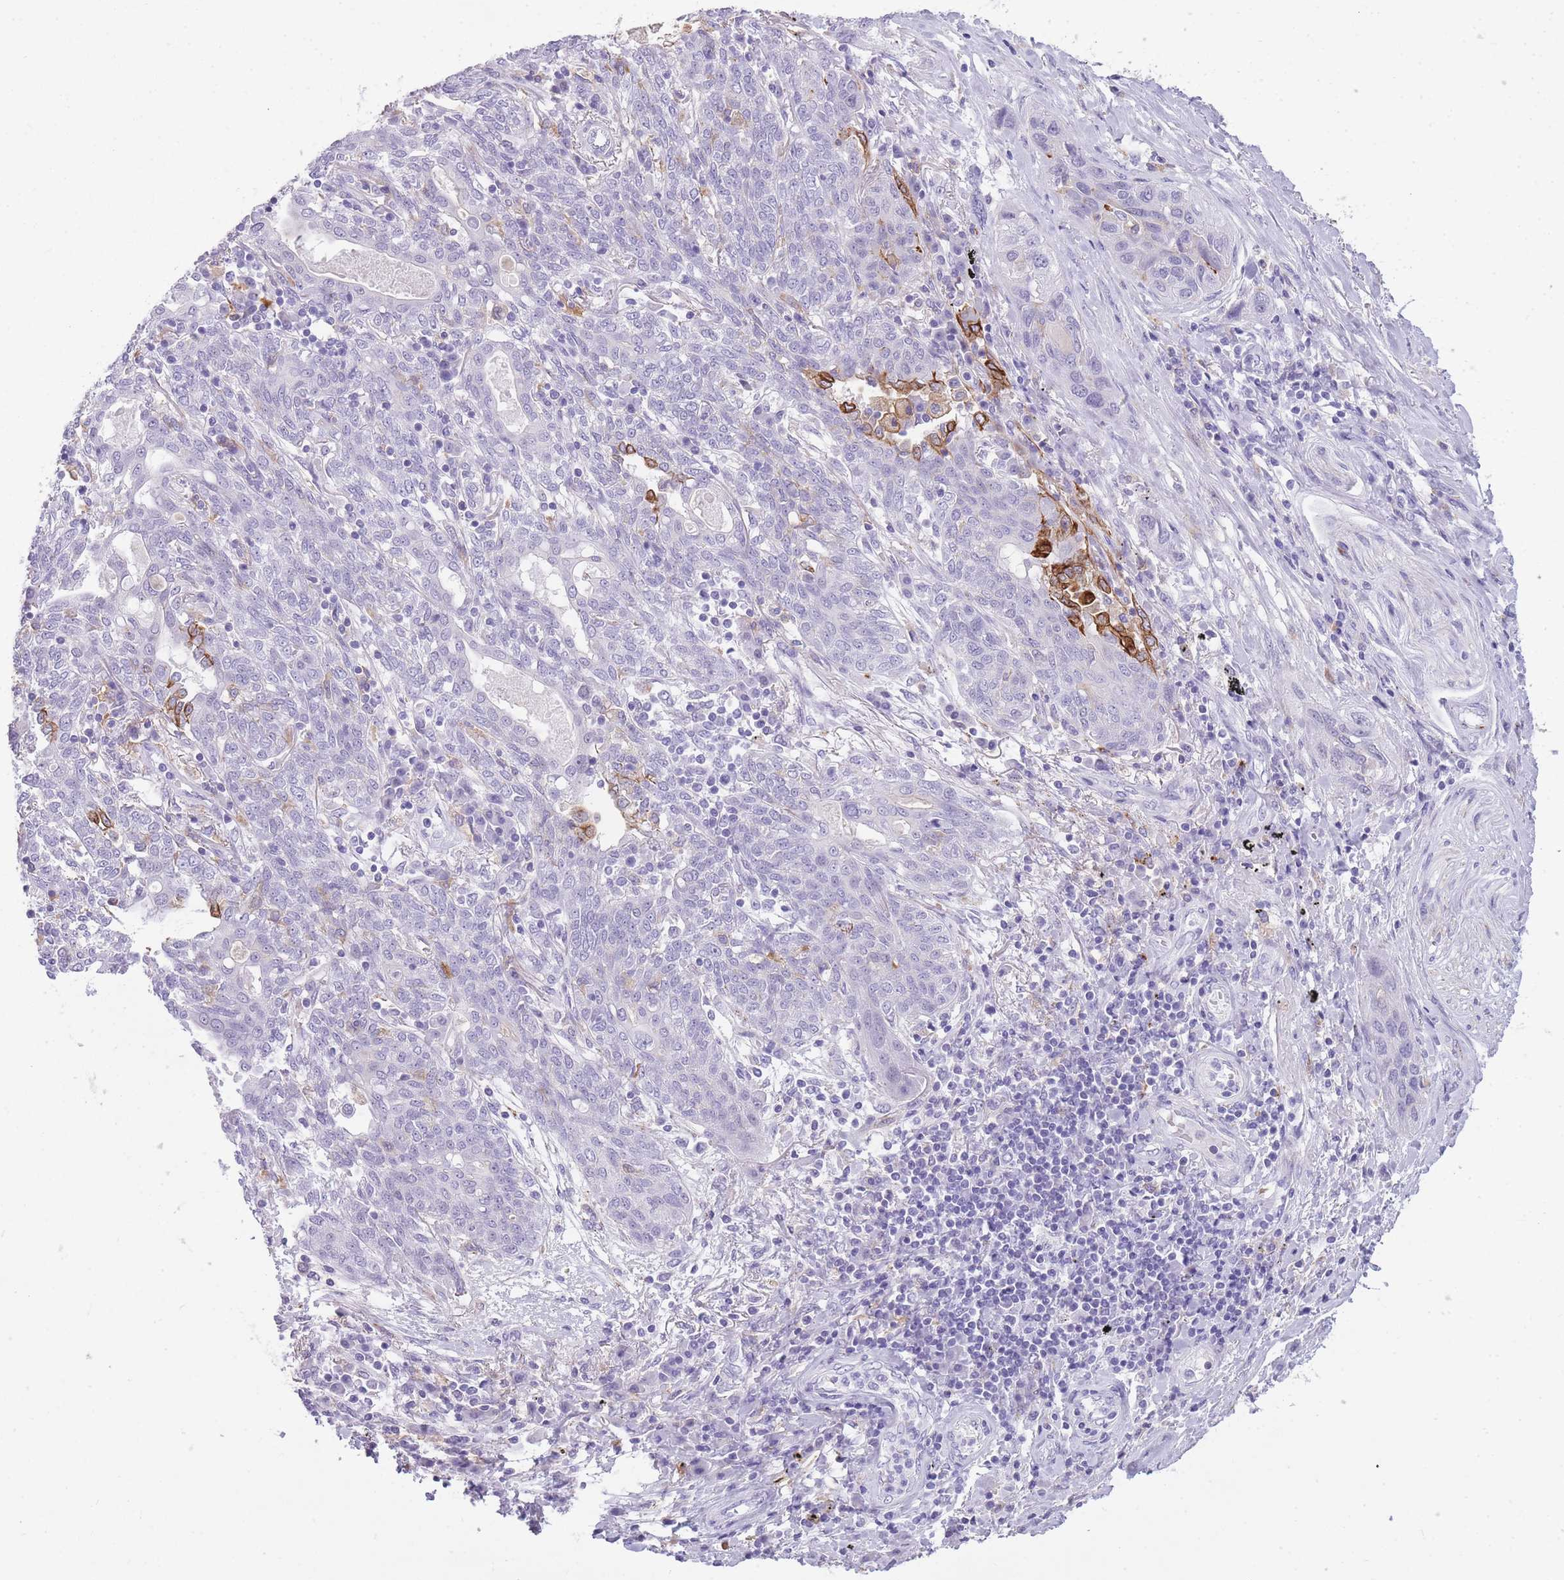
{"staining": {"intensity": "negative", "quantity": "none", "location": "none"}, "tissue": "lung cancer", "cell_type": "Tumor cells", "image_type": "cancer", "snomed": [{"axis": "morphology", "description": "Squamous cell carcinoma, NOS"}, {"axis": "topography", "description": "Lung"}], "caption": "The photomicrograph shows no staining of tumor cells in lung cancer (squamous cell carcinoma).", "gene": "RADX", "patient": {"sex": "female", "age": 70}}